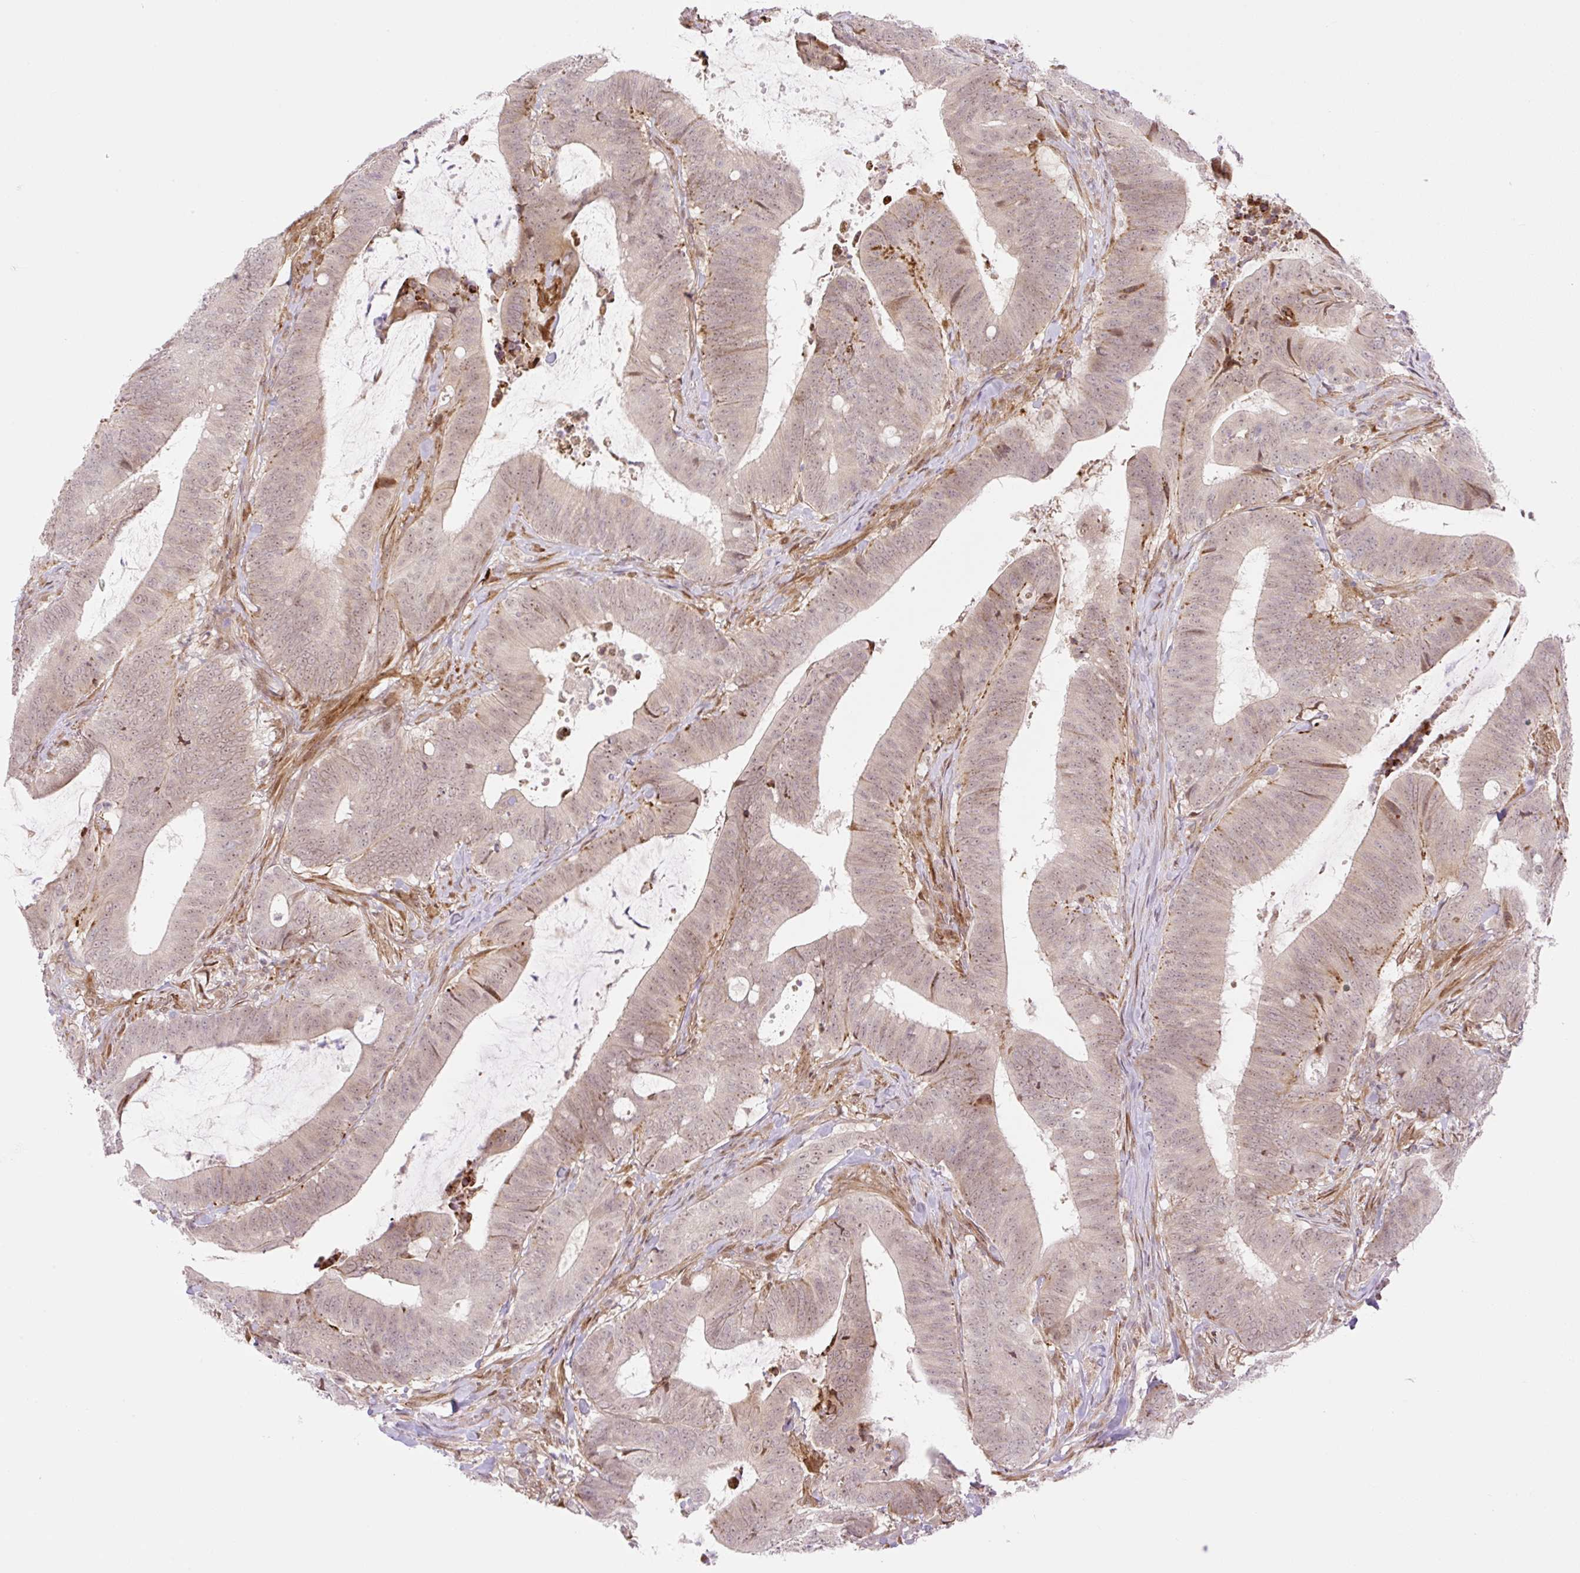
{"staining": {"intensity": "weak", "quantity": ">75%", "location": "cytoplasmic/membranous,nuclear"}, "tissue": "colorectal cancer", "cell_type": "Tumor cells", "image_type": "cancer", "snomed": [{"axis": "morphology", "description": "Adenocarcinoma, NOS"}, {"axis": "topography", "description": "Colon"}], "caption": "Immunohistochemical staining of colorectal cancer (adenocarcinoma) shows low levels of weak cytoplasmic/membranous and nuclear positivity in approximately >75% of tumor cells. (IHC, brightfield microscopy, high magnification).", "gene": "ZFP41", "patient": {"sex": "female", "age": 43}}